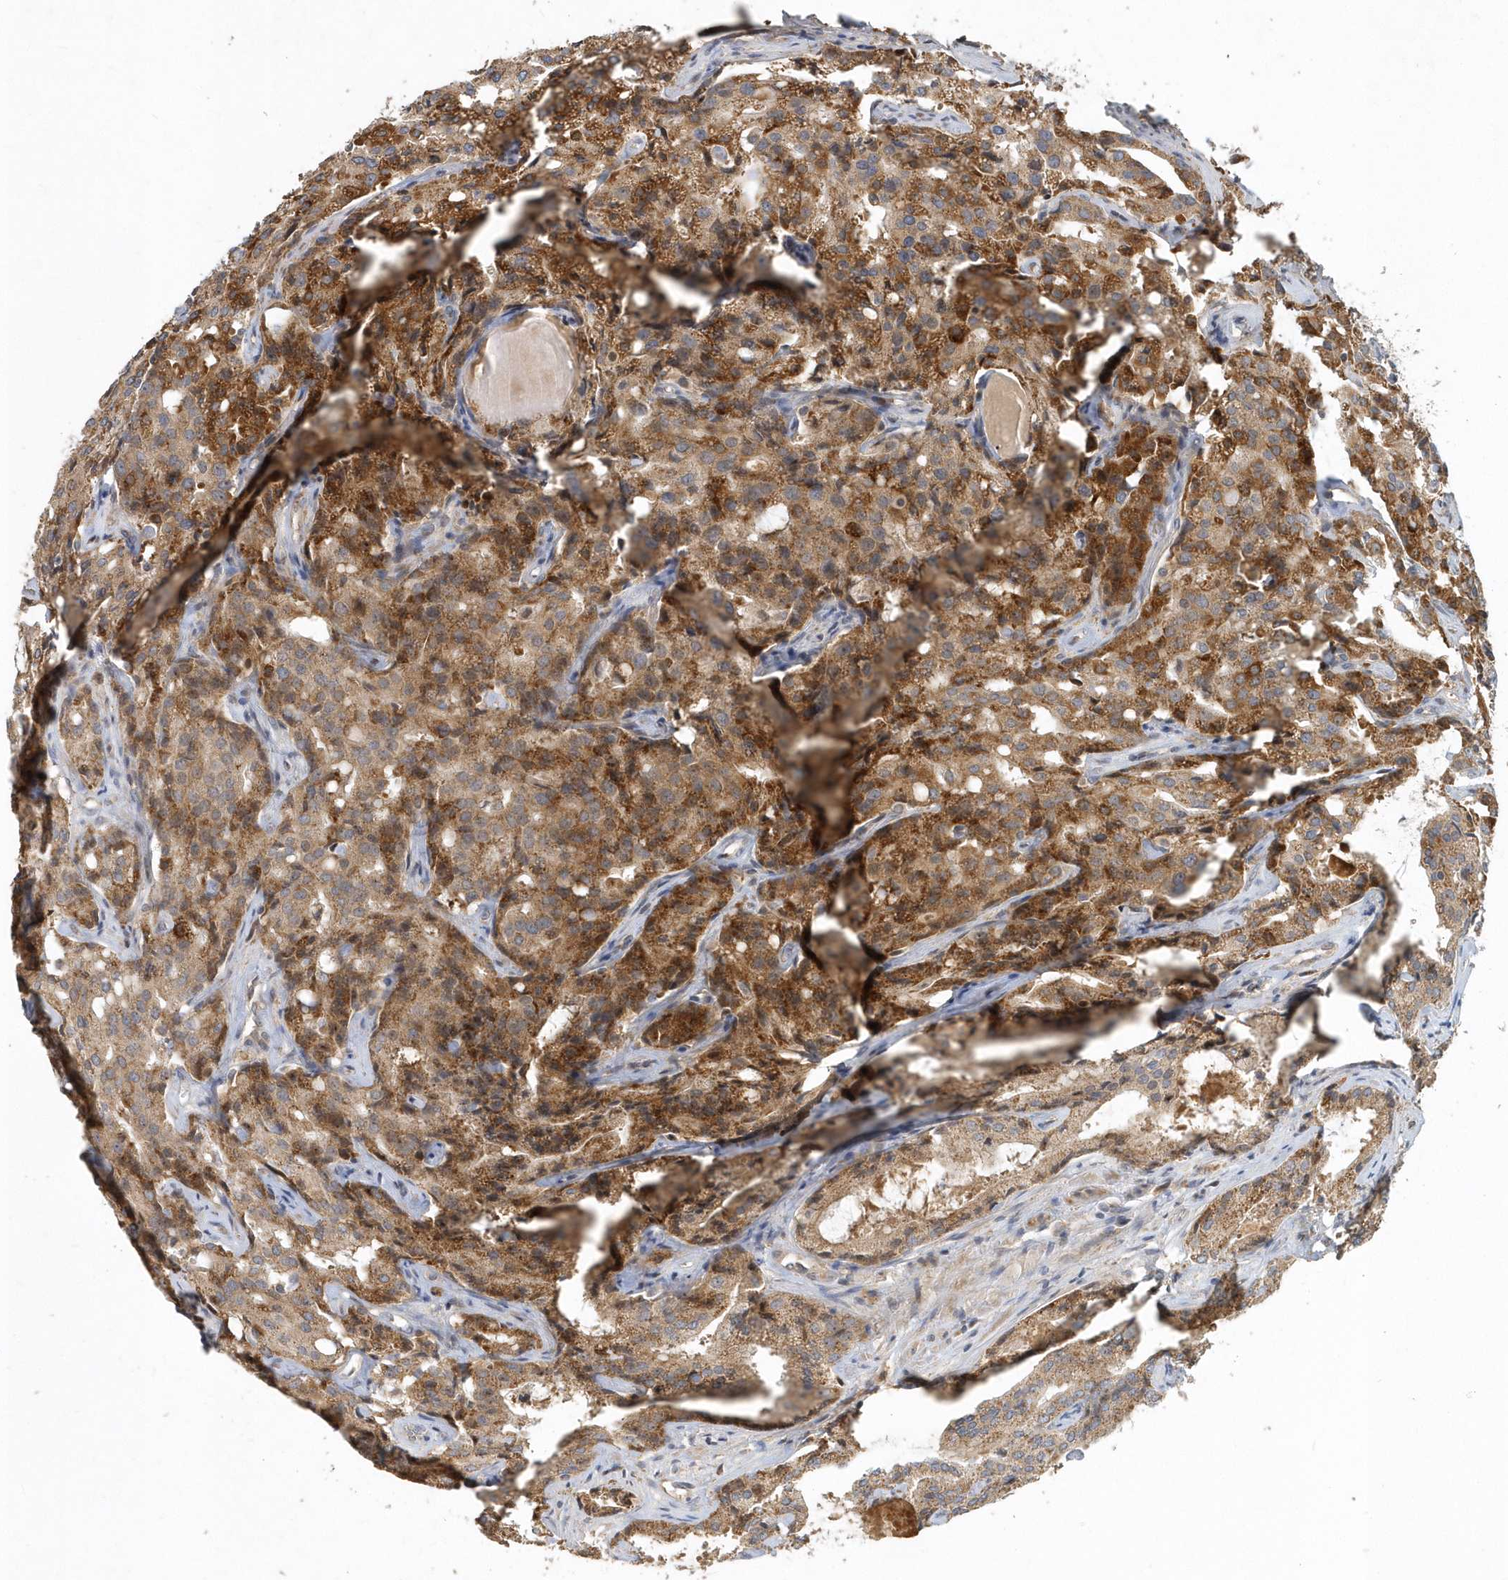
{"staining": {"intensity": "moderate", "quantity": ">75%", "location": "cytoplasmic/membranous"}, "tissue": "prostate cancer", "cell_type": "Tumor cells", "image_type": "cancer", "snomed": [{"axis": "morphology", "description": "Adenocarcinoma, High grade"}, {"axis": "topography", "description": "Prostate"}], "caption": "Prostate cancer tissue displays moderate cytoplasmic/membranous expression in approximately >75% of tumor cells", "gene": "TRAIP", "patient": {"sex": "male", "age": 72}}